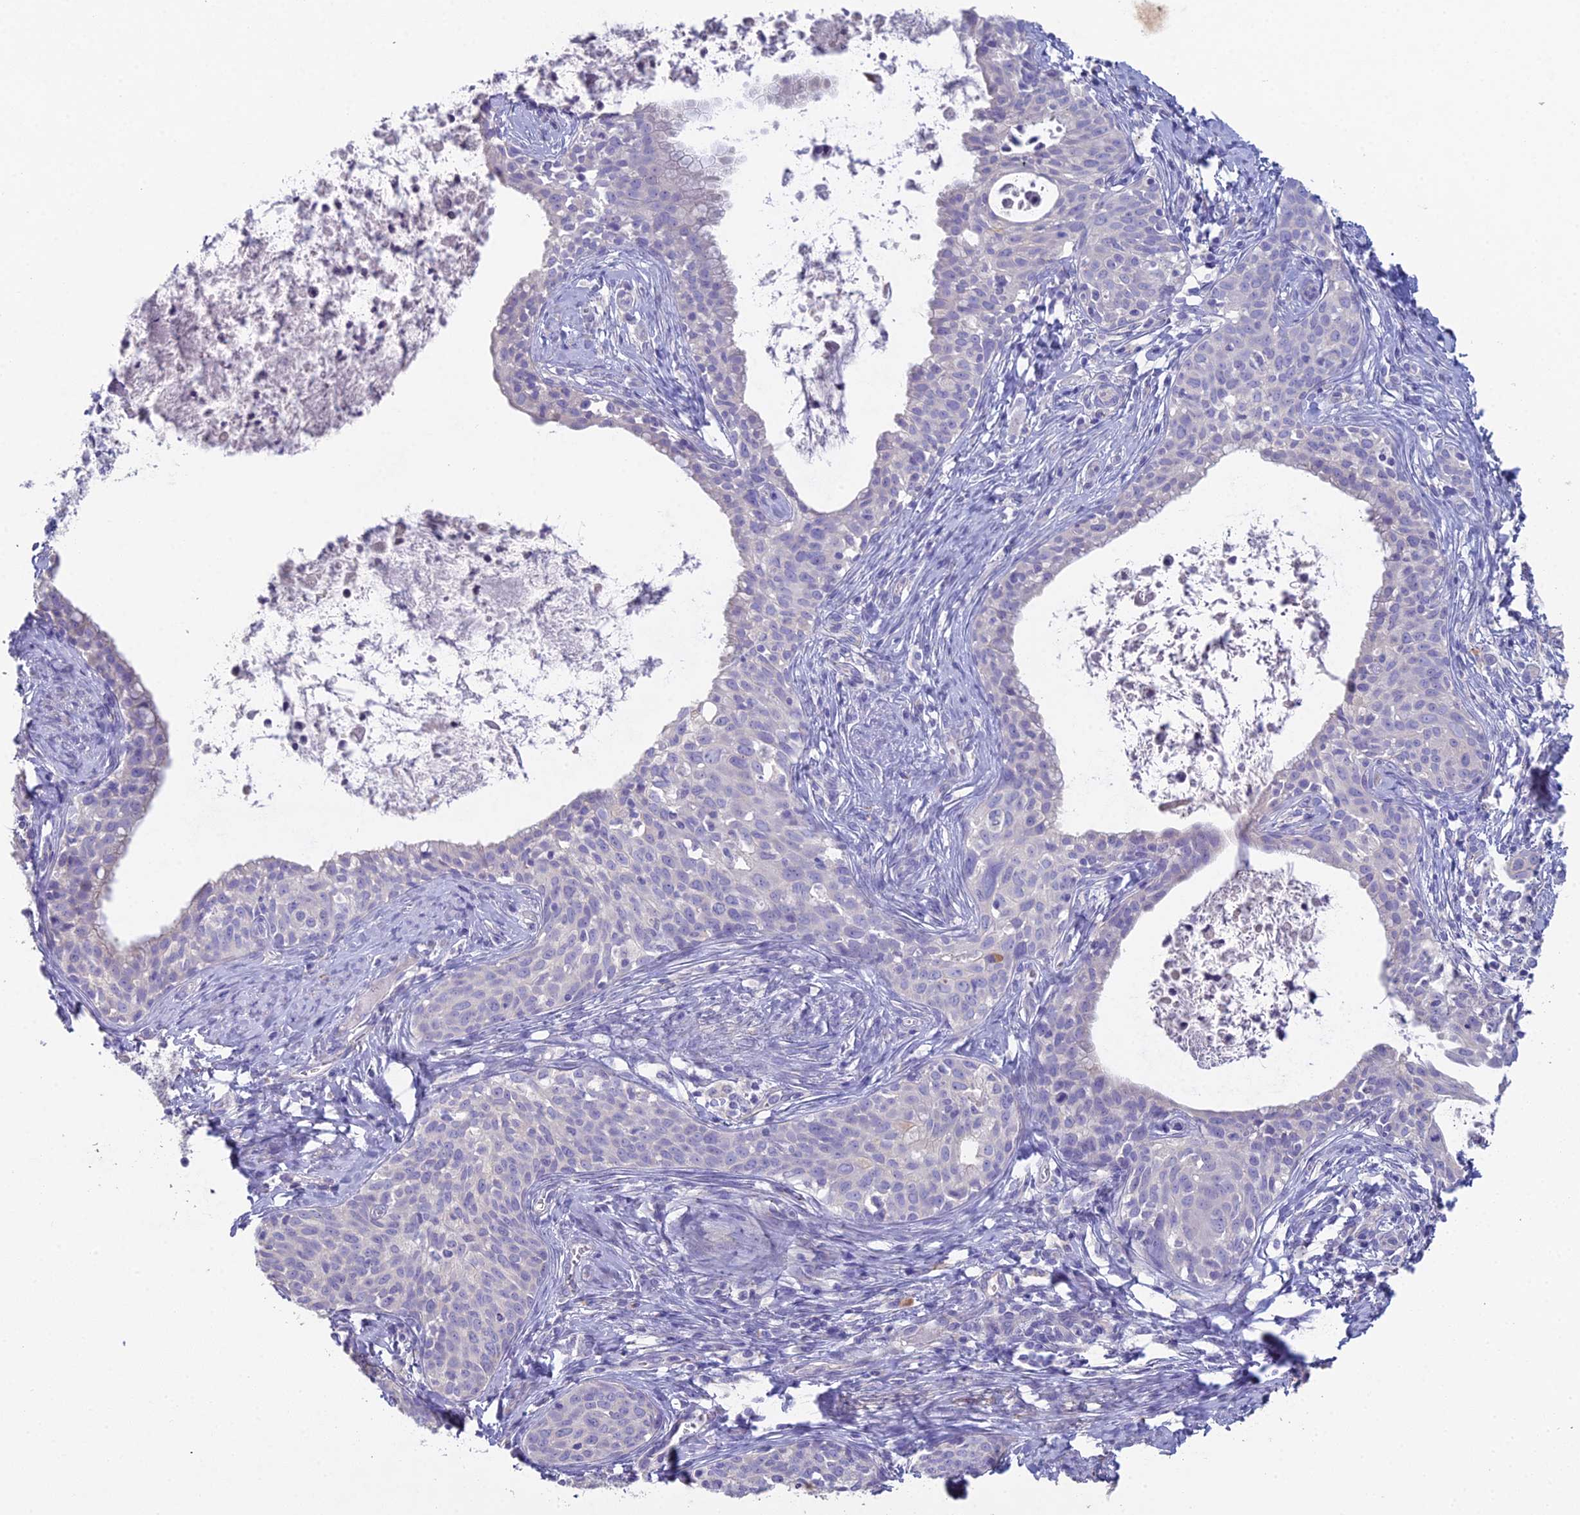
{"staining": {"intensity": "negative", "quantity": "none", "location": "none"}, "tissue": "cervical cancer", "cell_type": "Tumor cells", "image_type": "cancer", "snomed": [{"axis": "morphology", "description": "Squamous cell carcinoma, NOS"}, {"axis": "topography", "description": "Cervix"}], "caption": "Immunohistochemistry (IHC) of human cervical cancer (squamous cell carcinoma) reveals no staining in tumor cells. Brightfield microscopy of immunohistochemistry stained with DAB (3,3'-diaminobenzidine) (brown) and hematoxylin (blue), captured at high magnification.", "gene": "NCAM1", "patient": {"sex": "female", "age": 52}}